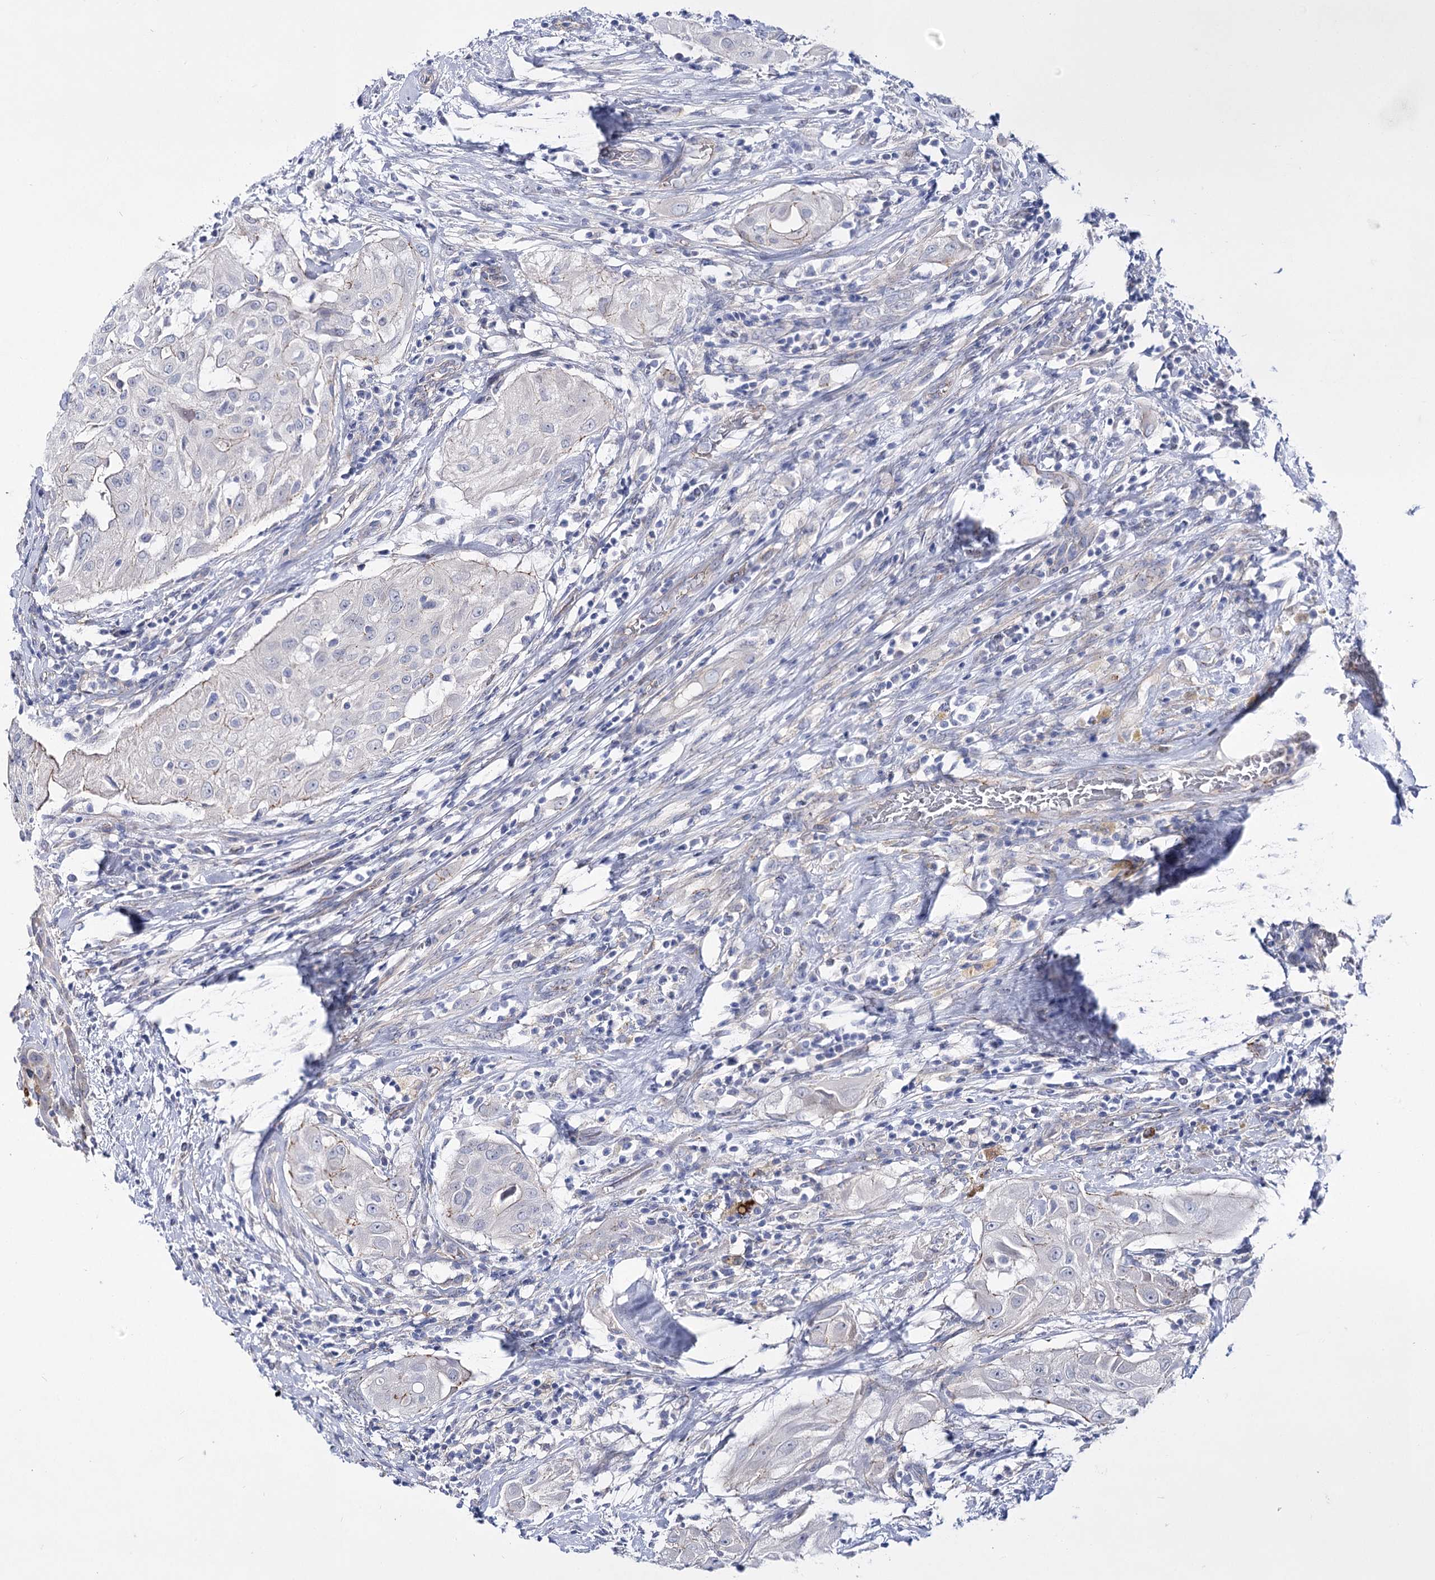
{"staining": {"intensity": "negative", "quantity": "none", "location": "none"}, "tissue": "thyroid cancer", "cell_type": "Tumor cells", "image_type": "cancer", "snomed": [{"axis": "morphology", "description": "Papillary adenocarcinoma, NOS"}, {"axis": "topography", "description": "Thyroid gland"}], "caption": "Thyroid papillary adenocarcinoma stained for a protein using immunohistochemistry (IHC) exhibits no positivity tumor cells.", "gene": "NRAP", "patient": {"sex": "female", "age": 59}}